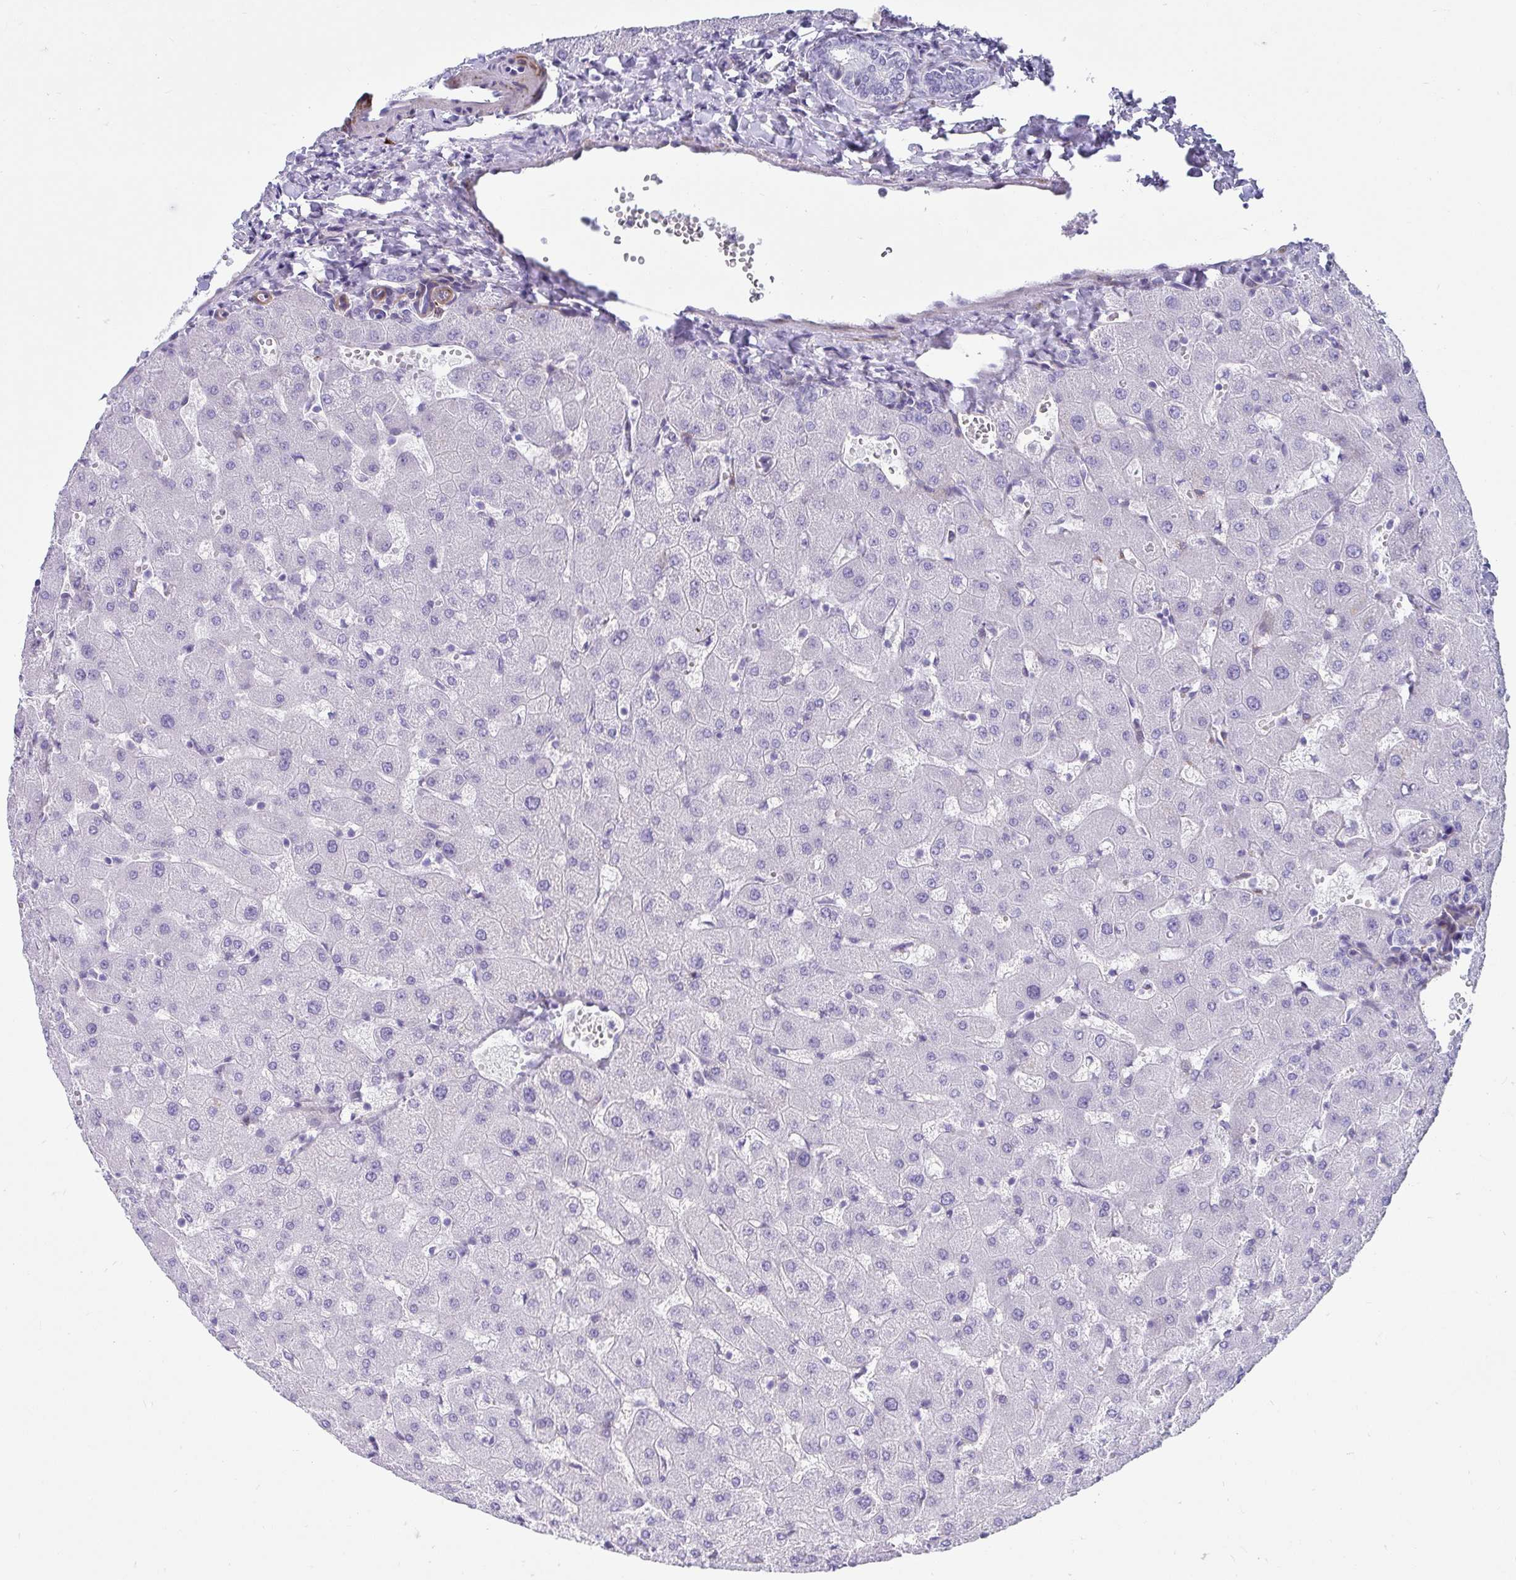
{"staining": {"intensity": "negative", "quantity": "none", "location": "none"}, "tissue": "liver", "cell_type": "Cholangiocytes", "image_type": "normal", "snomed": [{"axis": "morphology", "description": "Normal tissue, NOS"}, {"axis": "topography", "description": "Liver"}], "caption": "IHC histopathology image of unremarkable liver: human liver stained with DAB (3,3'-diaminobenzidine) exhibits no significant protein positivity in cholangiocytes. (Immunohistochemistry, brightfield microscopy, high magnification).", "gene": "GRXCR2", "patient": {"sex": "female", "age": 63}}